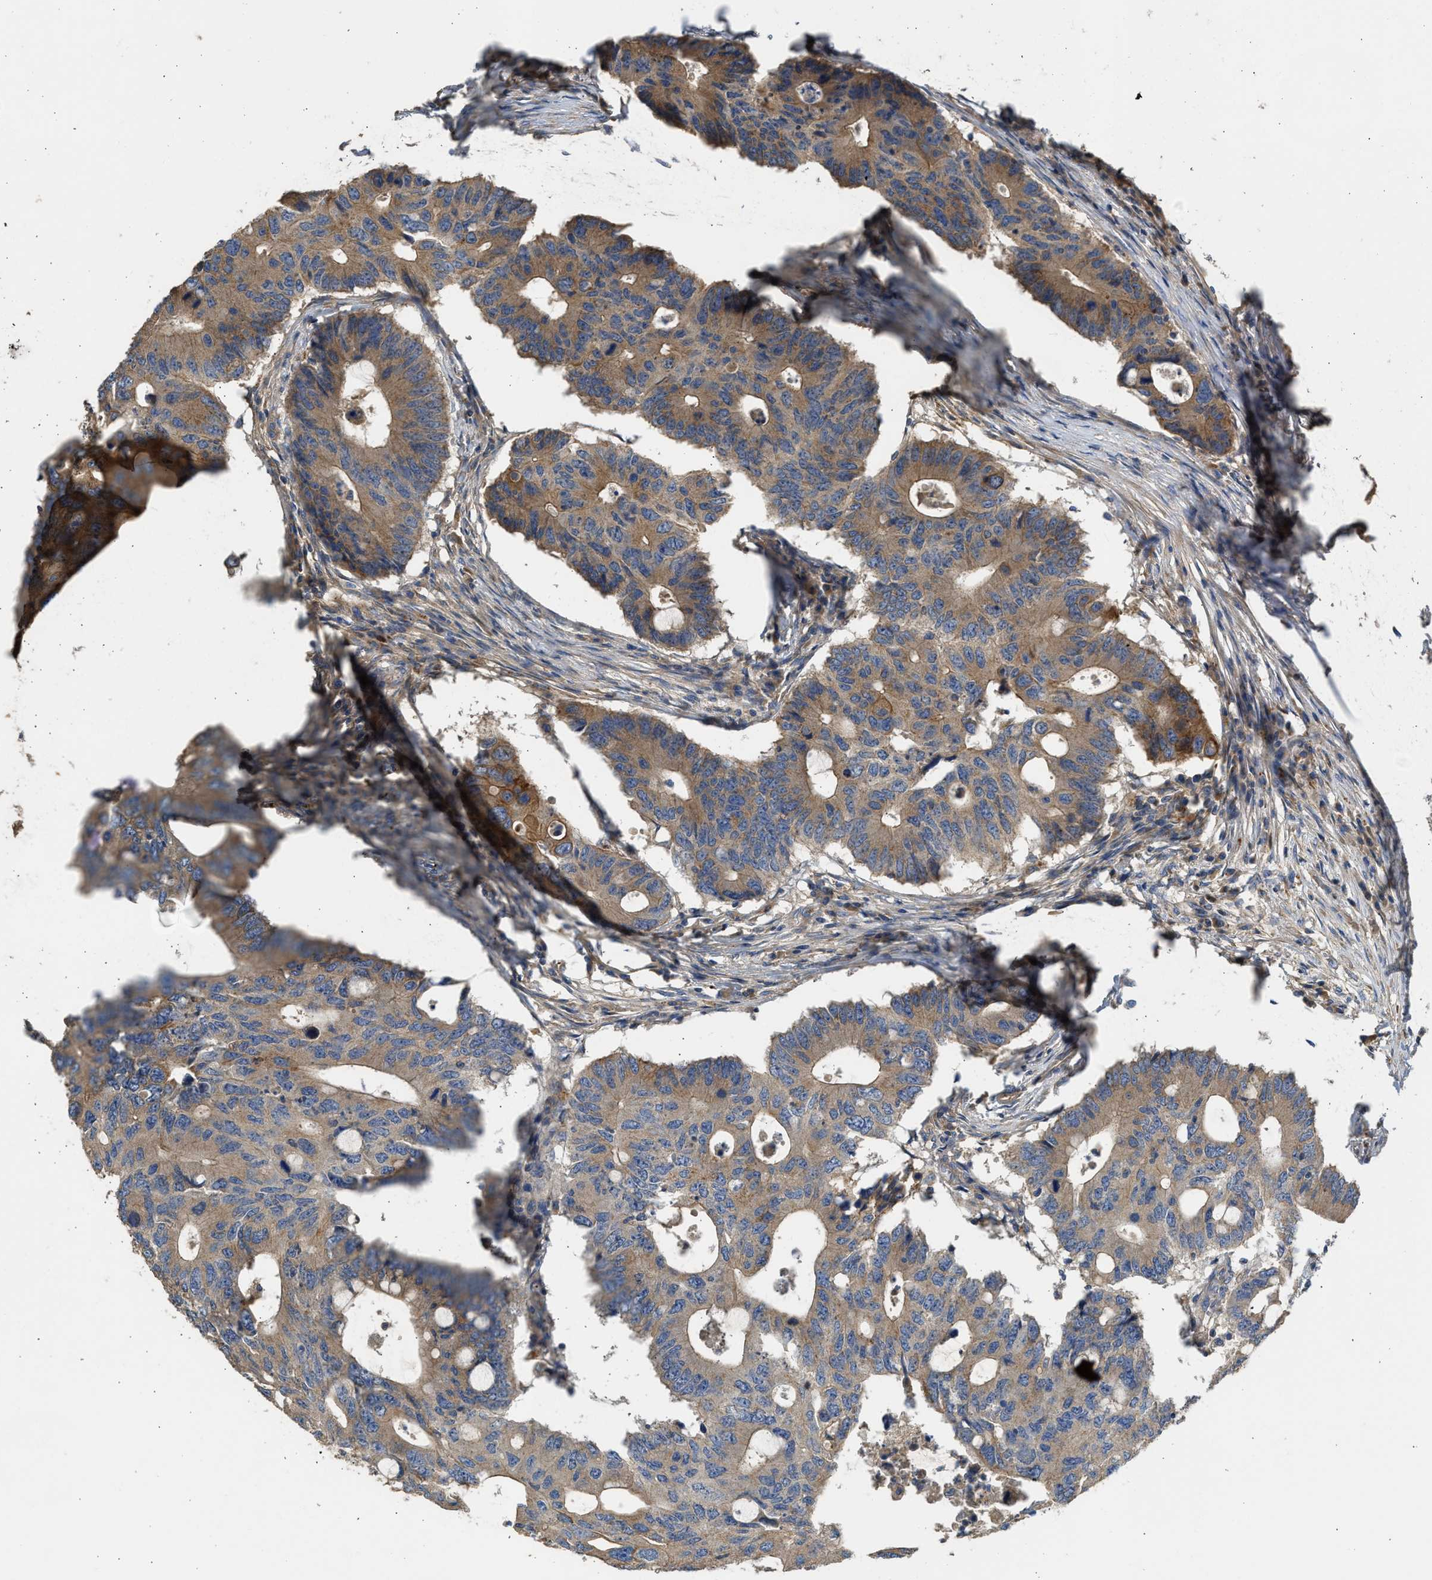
{"staining": {"intensity": "moderate", "quantity": ">75%", "location": "cytoplasmic/membranous"}, "tissue": "colorectal cancer", "cell_type": "Tumor cells", "image_type": "cancer", "snomed": [{"axis": "morphology", "description": "Adenocarcinoma, NOS"}, {"axis": "topography", "description": "Colon"}], "caption": "The immunohistochemical stain labels moderate cytoplasmic/membranous expression in tumor cells of colorectal adenocarcinoma tissue. (DAB (3,3'-diaminobenzidine) IHC with brightfield microscopy, high magnification).", "gene": "CSRNP2", "patient": {"sex": "male", "age": 71}}